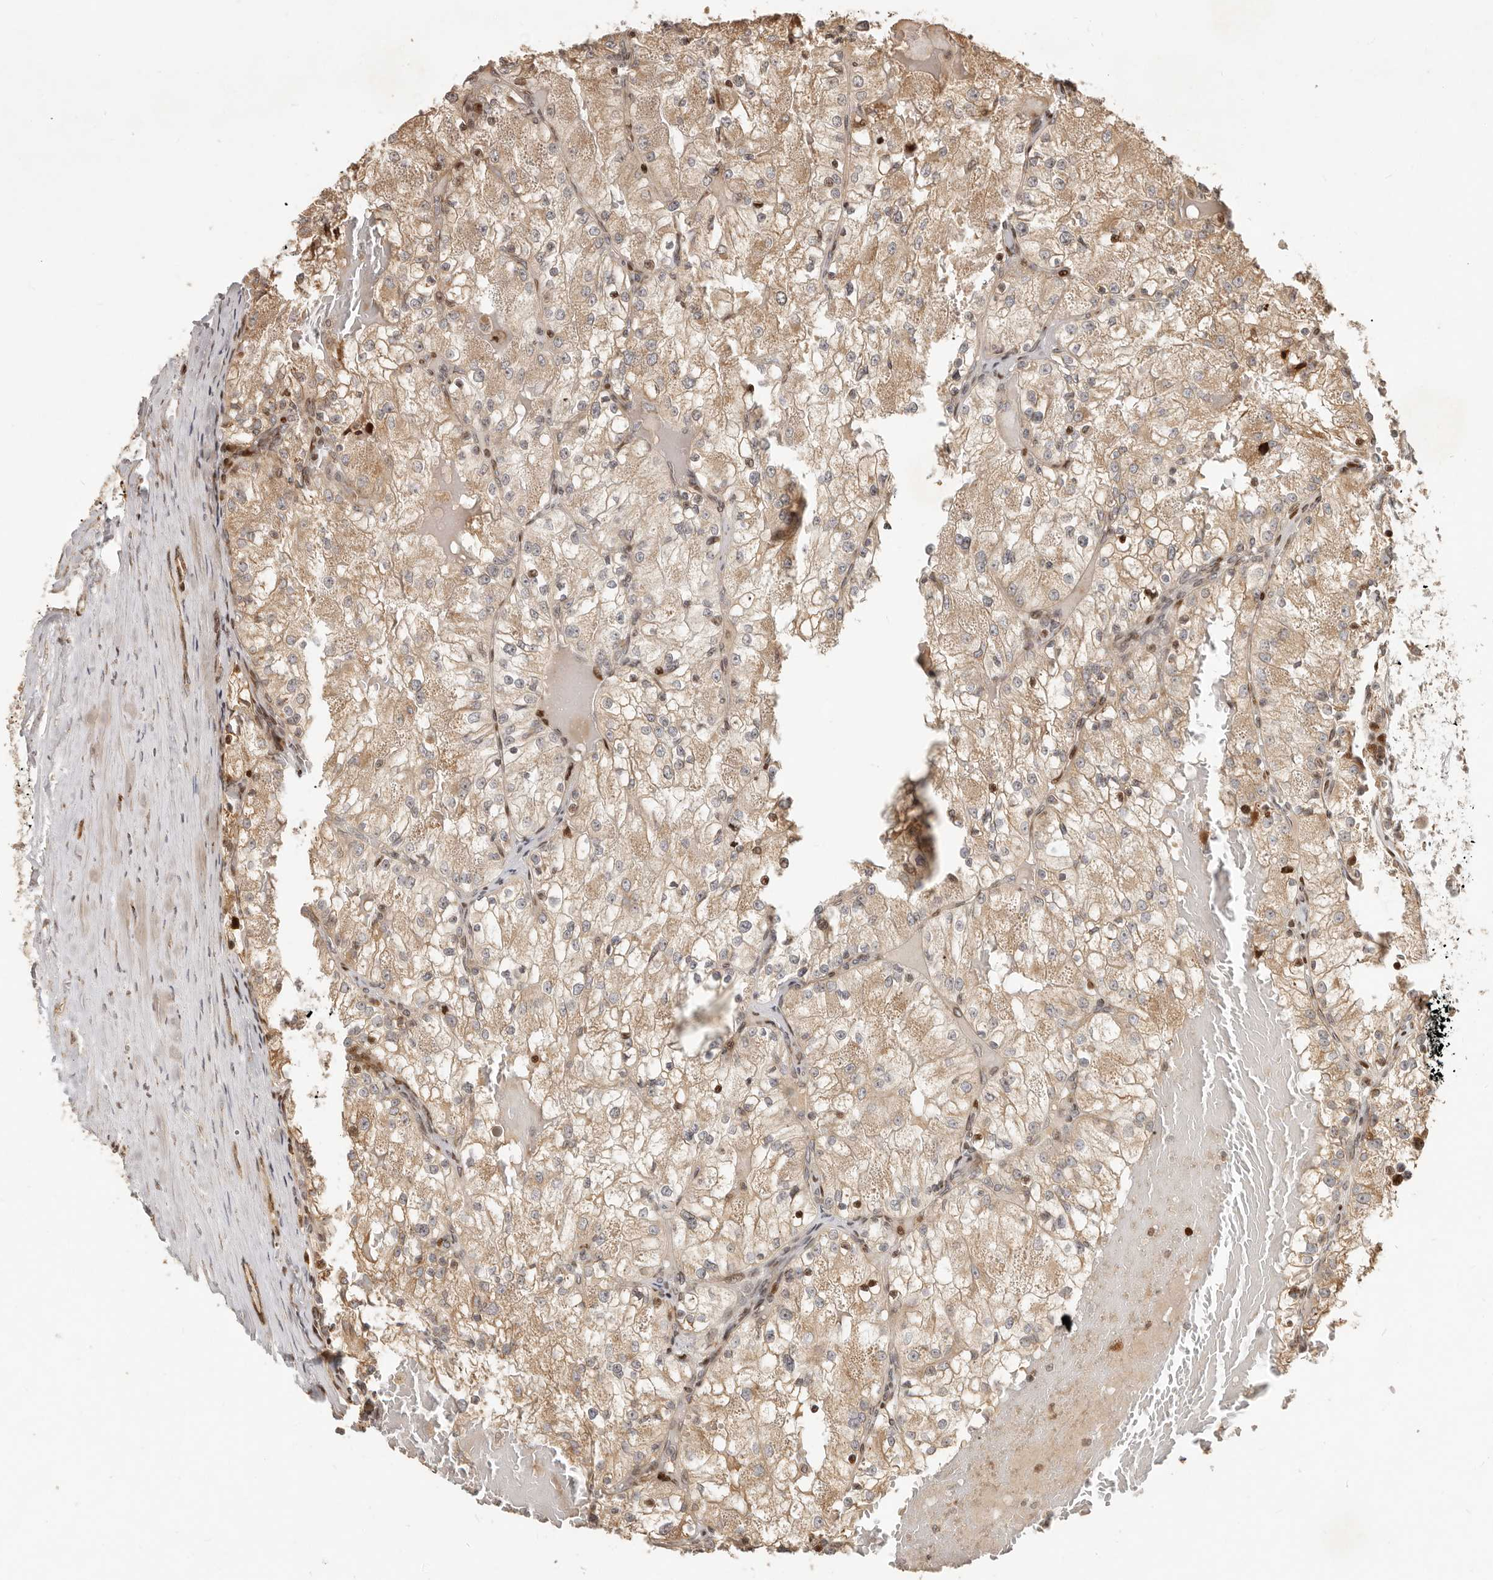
{"staining": {"intensity": "weak", "quantity": ">75%", "location": "cytoplasmic/membranous"}, "tissue": "renal cancer", "cell_type": "Tumor cells", "image_type": "cancer", "snomed": [{"axis": "morphology", "description": "Normal tissue, NOS"}, {"axis": "morphology", "description": "Adenocarcinoma, NOS"}, {"axis": "topography", "description": "Kidney"}], "caption": "Renal cancer (adenocarcinoma) stained for a protein demonstrates weak cytoplasmic/membranous positivity in tumor cells. Using DAB (brown) and hematoxylin (blue) stains, captured at high magnification using brightfield microscopy.", "gene": "TRIM4", "patient": {"sex": "male", "age": 68}}